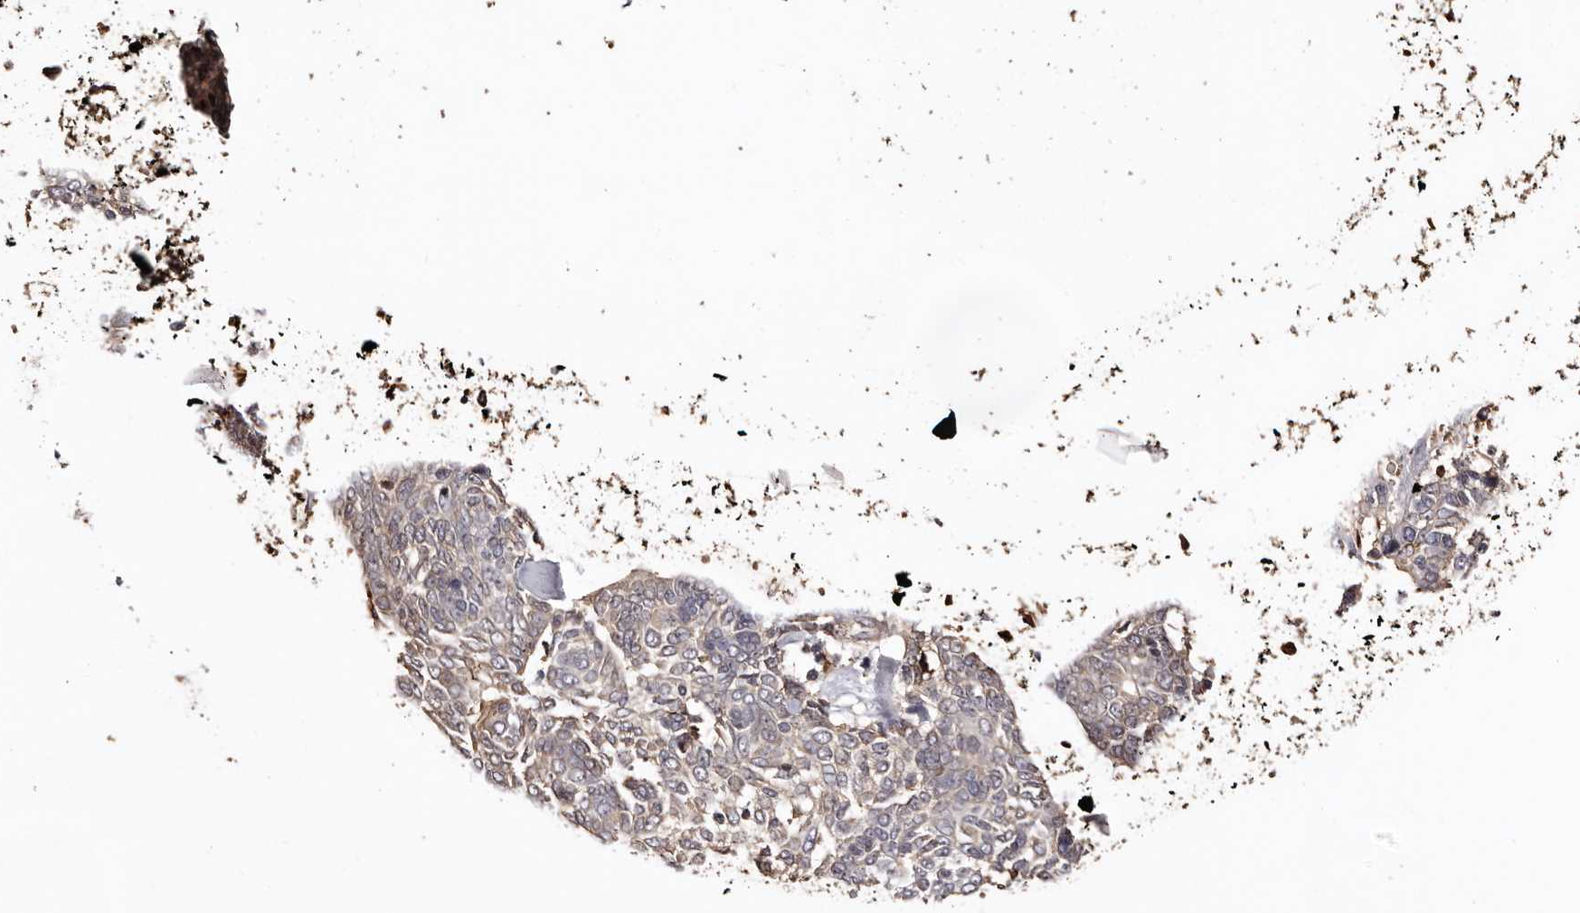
{"staining": {"intensity": "negative", "quantity": "none", "location": "none"}, "tissue": "skin cancer", "cell_type": "Tumor cells", "image_type": "cancer", "snomed": [{"axis": "morphology", "description": "Basal cell carcinoma"}, {"axis": "topography", "description": "Skin"}], "caption": "Immunohistochemistry image of skin basal cell carcinoma stained for a protein (brown), which exhibits no expression in tumor cells. (Brightfield microscopy of DAB (3,3'-diaminobenzidine) immunohistochemistry at high magnification).", "gene": "ZNF557", "patient": {"sex": "female", "age": 81}}